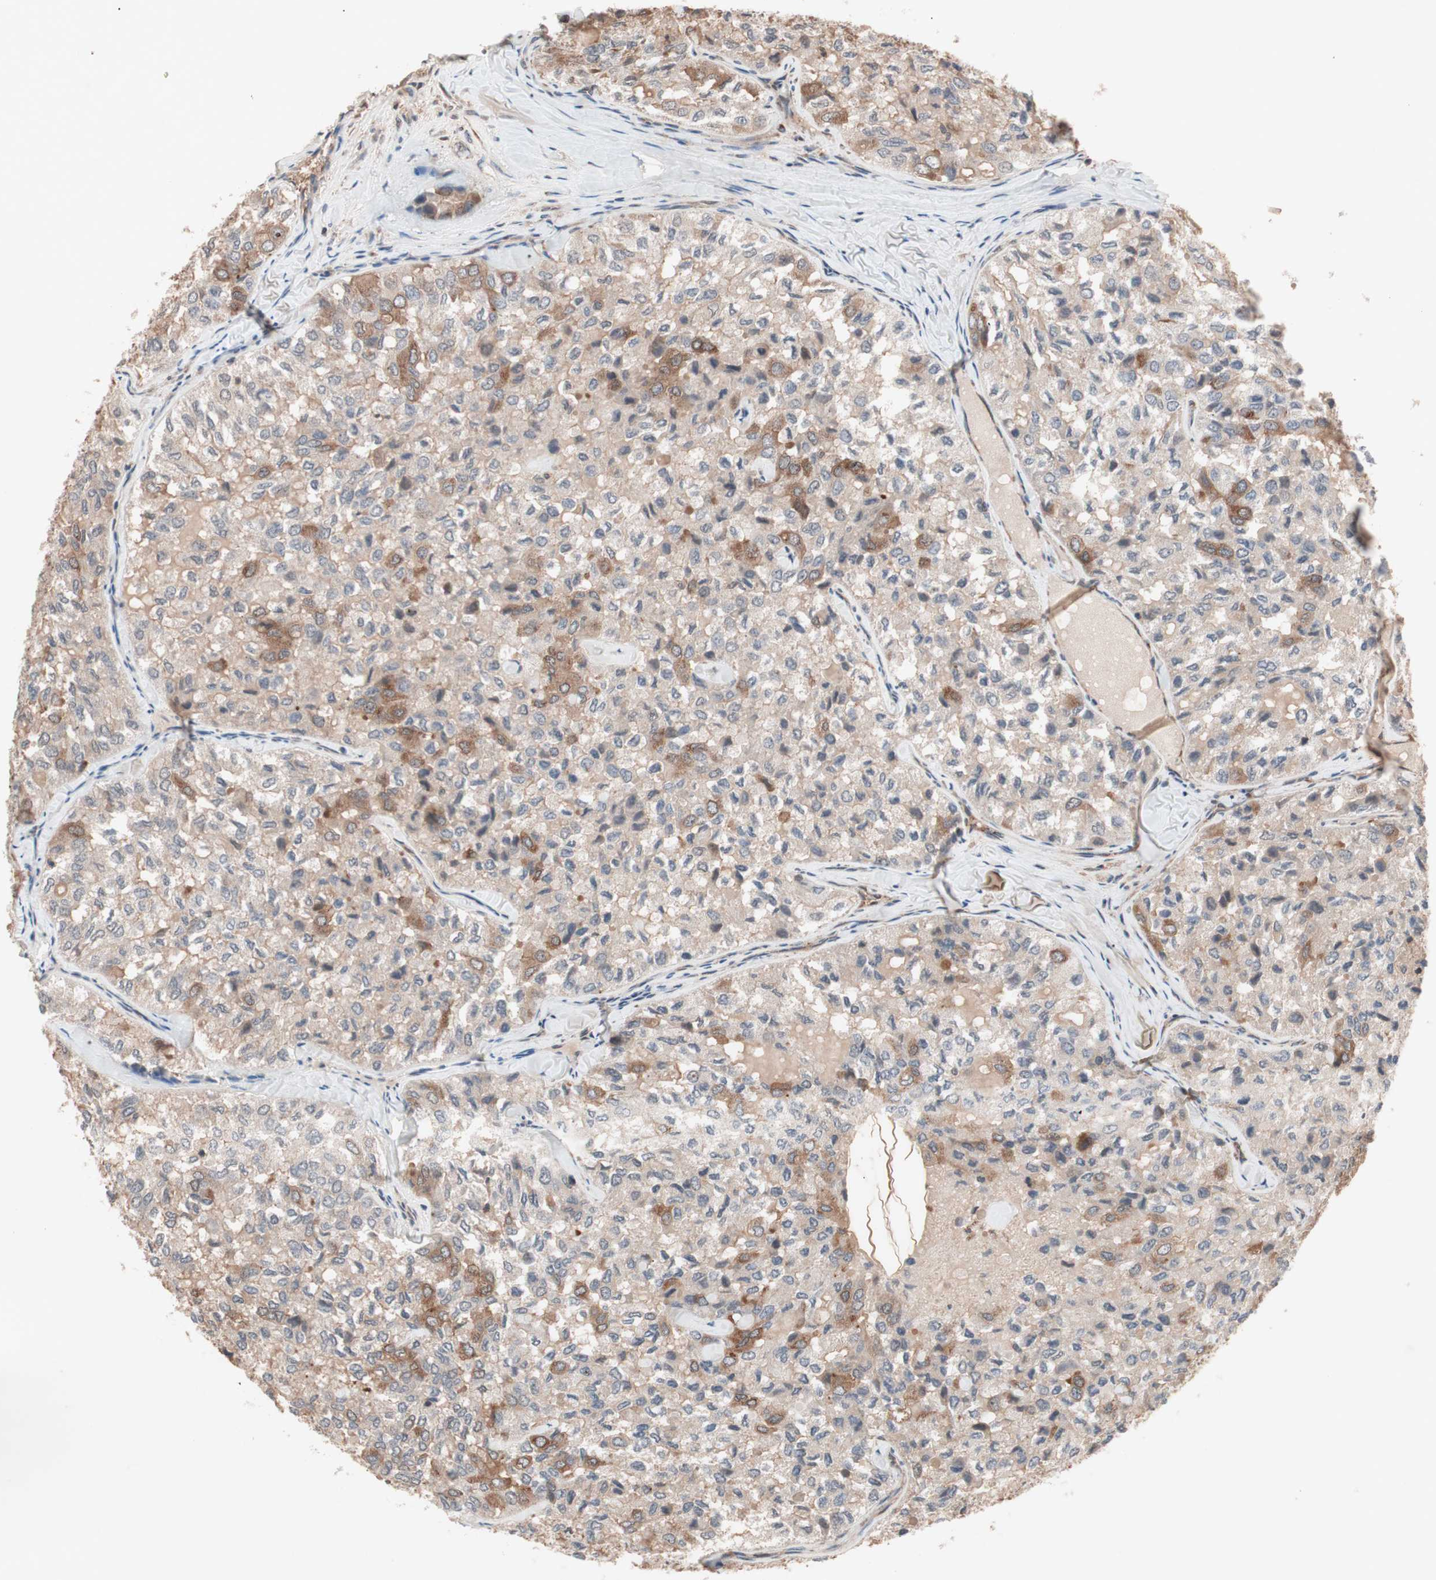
{"staining": {"intensity": "weak", "quantity": "25%-75%", "location": "cytoplasmic/membranous"}, "tissue": "thyroid cancer", "cell_type": "Tumor cells", "image_type": "cancer", "snomed": [{"axis": "morphology", "description": "Follicular adenoma carcinoma, NOS"}, {"axis": "topography", "description": "Thyroid gland"}], "caption": "Immunohistochemical staining of human thyroid cancer (follicular adenoma carcinoma) displays low levels of weak cytoplasmic/membranous staining in about 25%-75% of tumor cells. (Brightfield microscopy of DAB IHC at high magnification).", "gene": "IRS1", "patient": {"sex": "male", "age": 75}}